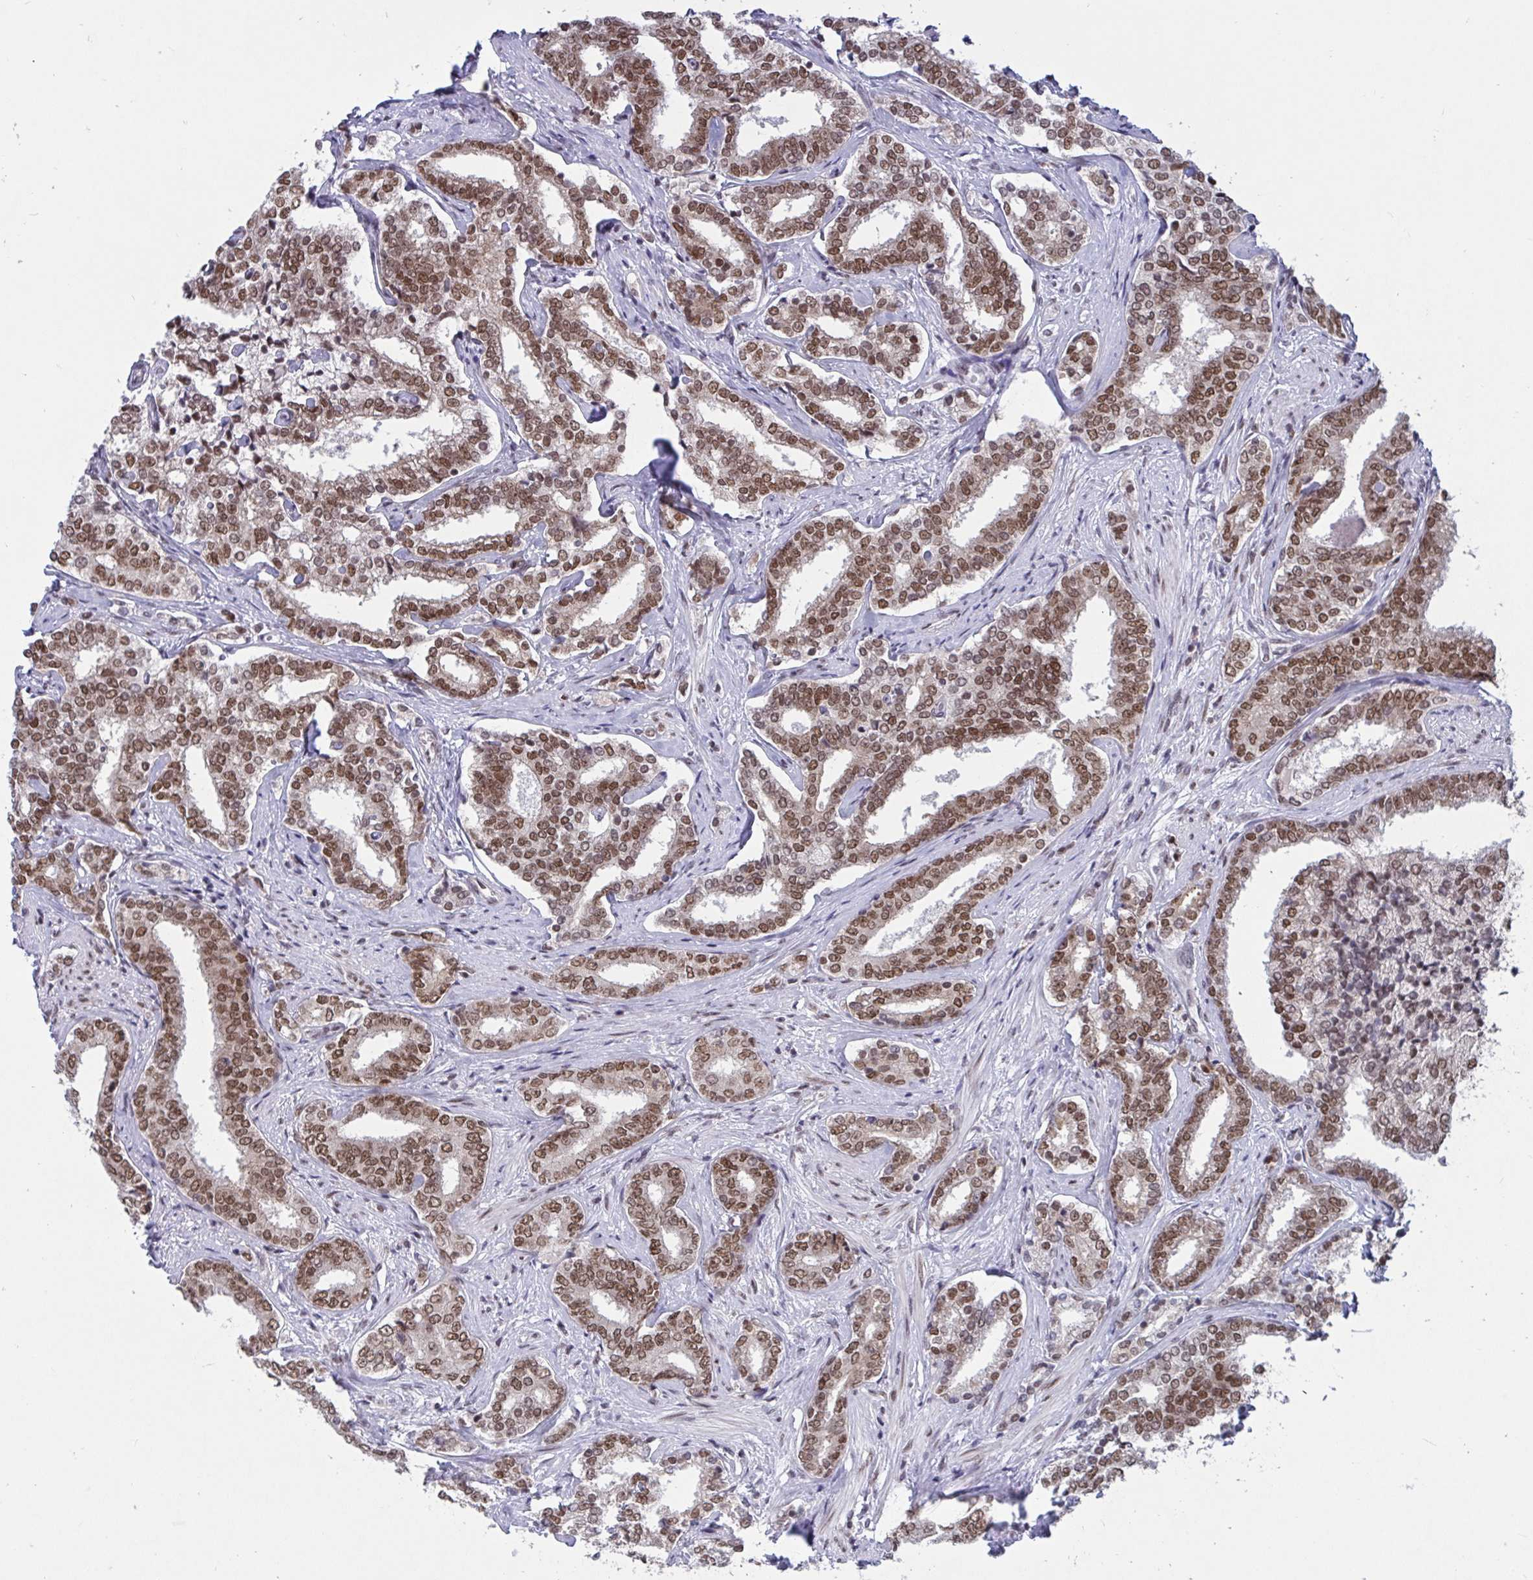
{"staining": {"intensity": "moderate", "quantity": ">75%", "location": "nuclear"}, "tissue": "prostate cancer", "cell_type": "Tumor cells", "image_type": "cancer", "snomed": [{"axis": "morphology", "description": "Adenocarcinoma, High grade"}, {"axis": "topography", "description": "Prostate"}], "caption": "Tumor cells show medium levels of moderate nuclear expression in about >75% of cells in prostate high-grade adenocarcinoma. The protein is shown in brown color, while the nuclei are stained blue.", "gene": "PHF10", "patient": {"sex": "male", "age": 72}}